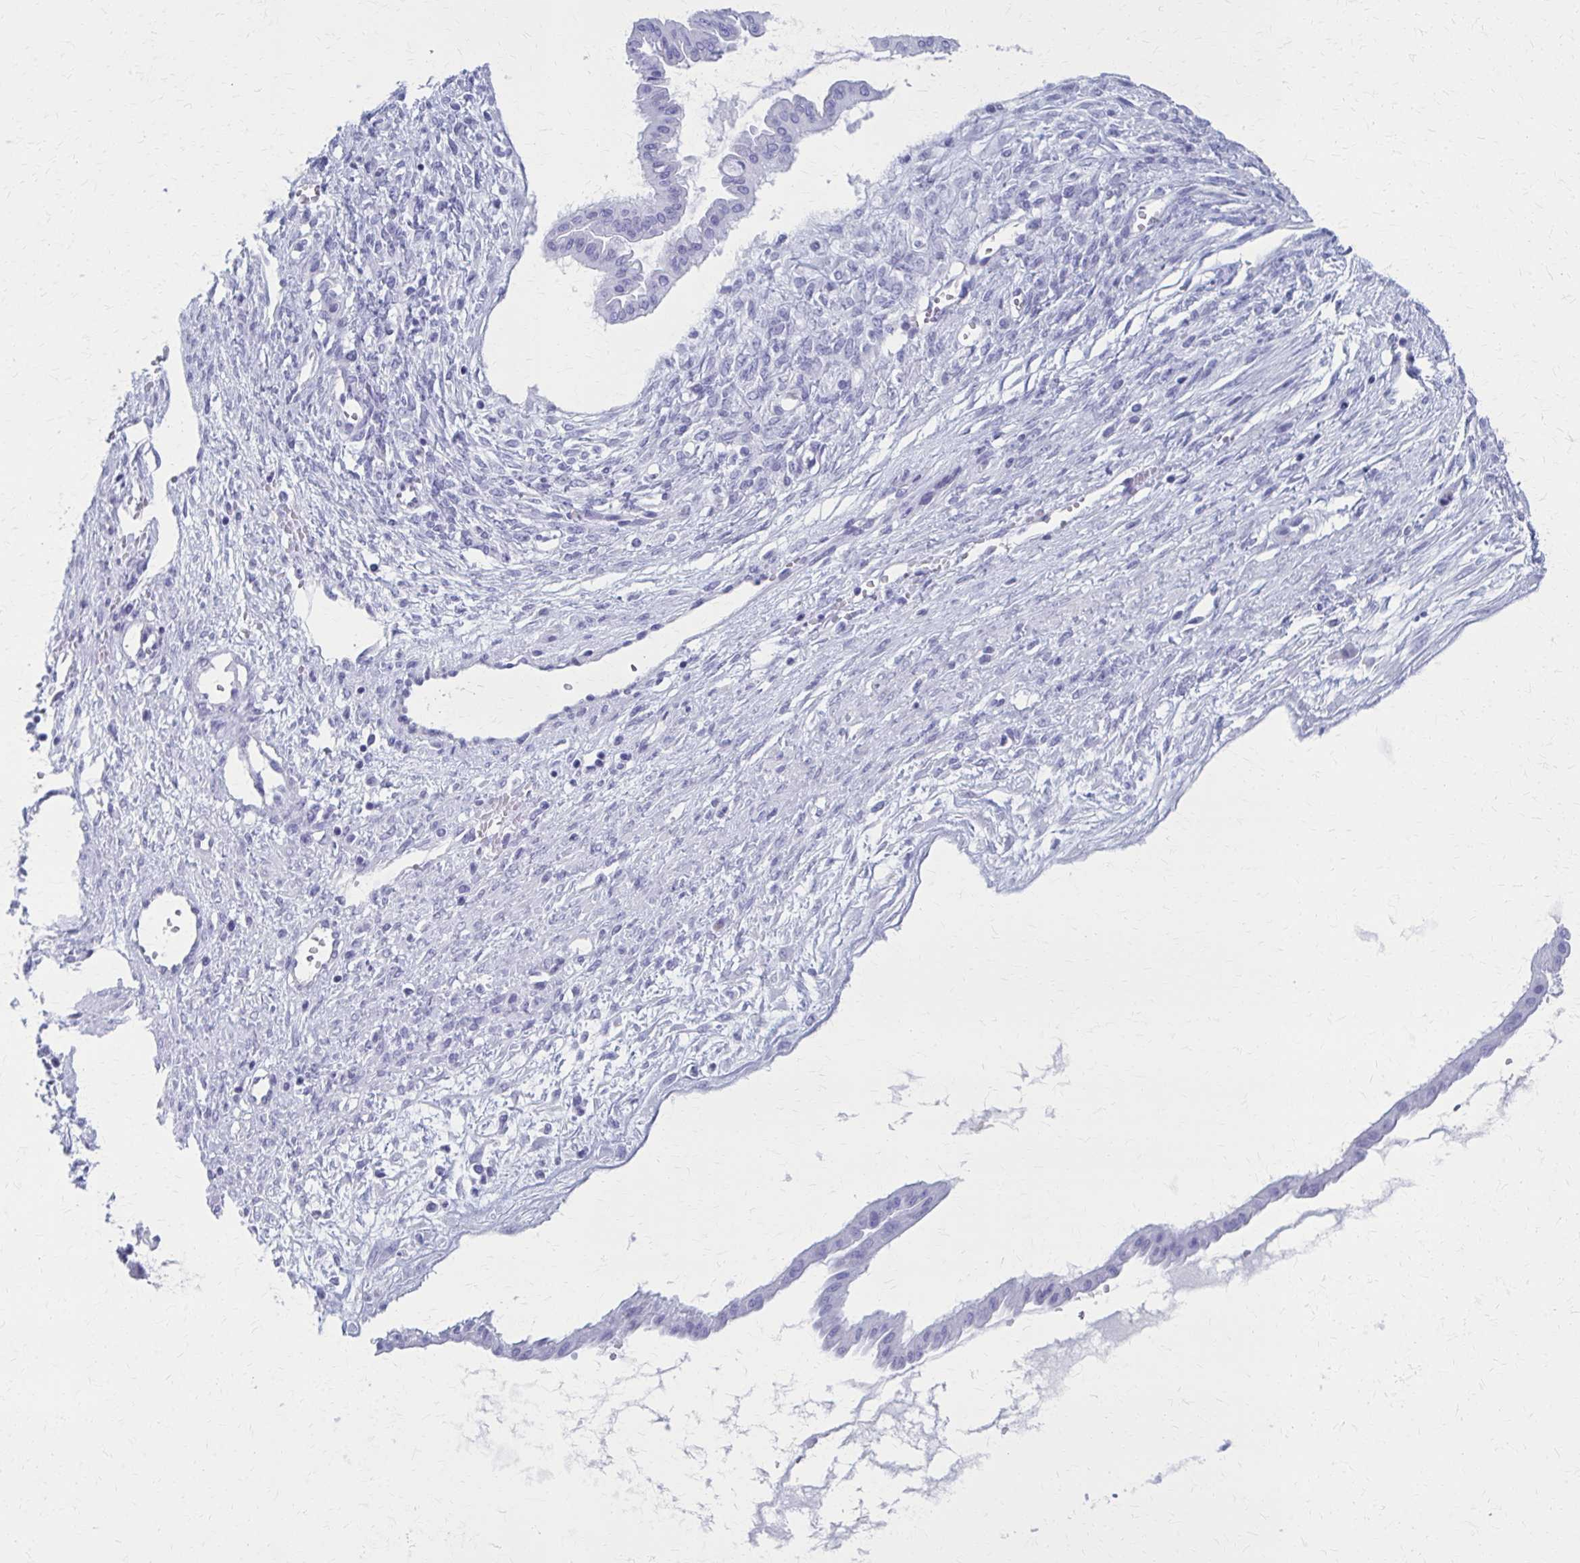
{"staining": {"intensity": "negative", "quantity": "none", "location": "none"}, "tissue": "ovarian cancer", "cell_type": "Tumor cells", "image_type": "cancer", "snomed": [{"axis": "morphology", "description": "Cystadenocarcinoma, mucinous, NOS"}, {"axis": "topography", "description": "Ovary"}], "caption": "High magnification brightfield microscopy of ovarian cancer stained with DAB (brown) and counterstained with hematoxylin (blue): tumor cells show no significant expression.", "gene": "CELF5", "patient": {"sex": "female", "age": 73}}